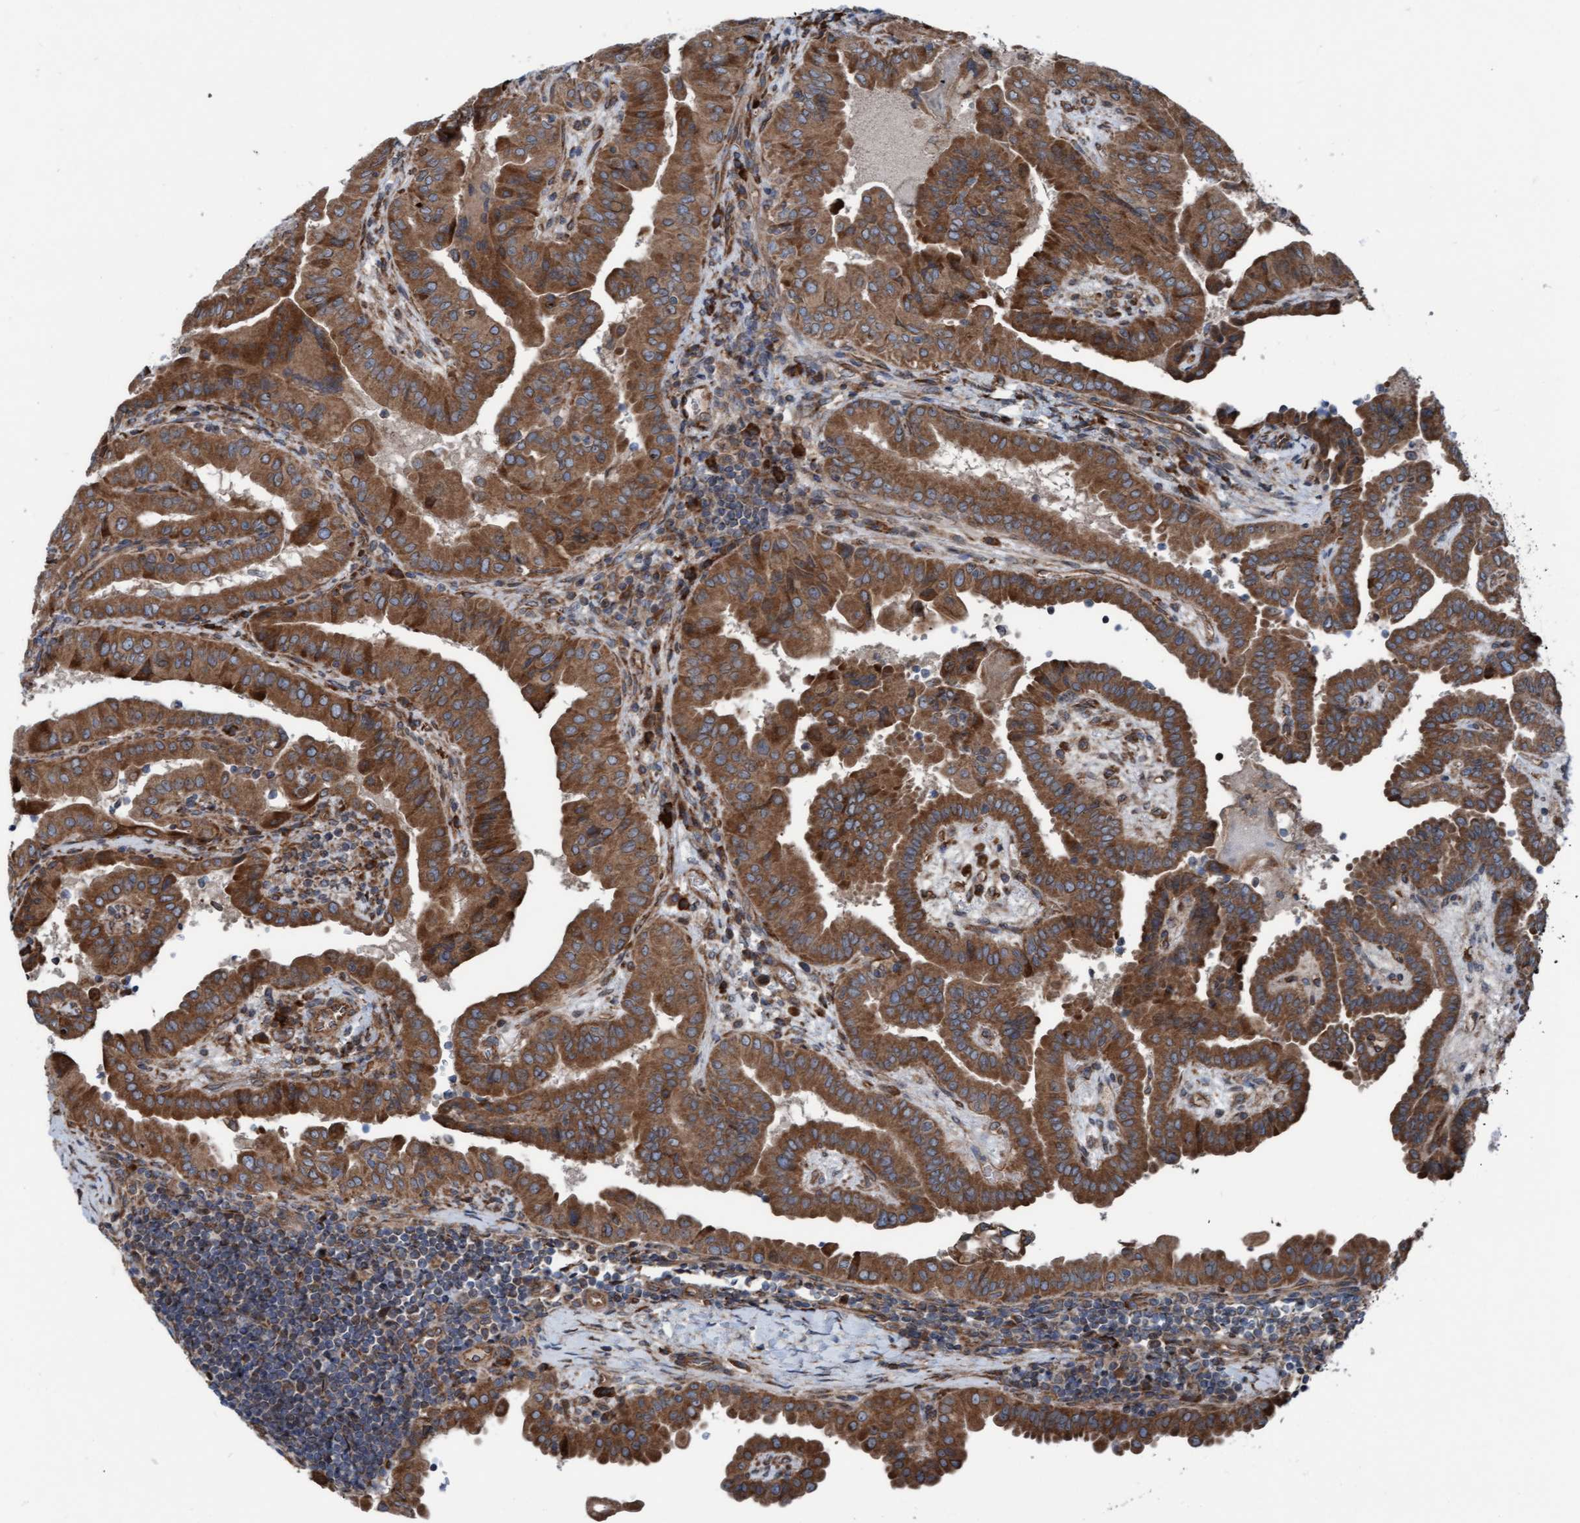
{"staining": {"intensity": "strong", "quantity": ">75%", "location": "cytoplasmic/membranous"}, "tissue": "thyroid cancer", "cell_type": "Tumor cells", "image_type": "cancer", "snomed": [{"axis": "morphology", "description": "Papillary adenocarcinoma, NOS"}, {"axis": "topography", "description": "Thyroid gland"}], "caption": "A high amount of strong cytoplasmic/membranous positivity is appreciated in approximately >75% of tumor cells in thyroid papillary adenocarcinoma tissue.", "gene": "RAP1GAP2", "patient": {"sex": "male", "age": 33}}